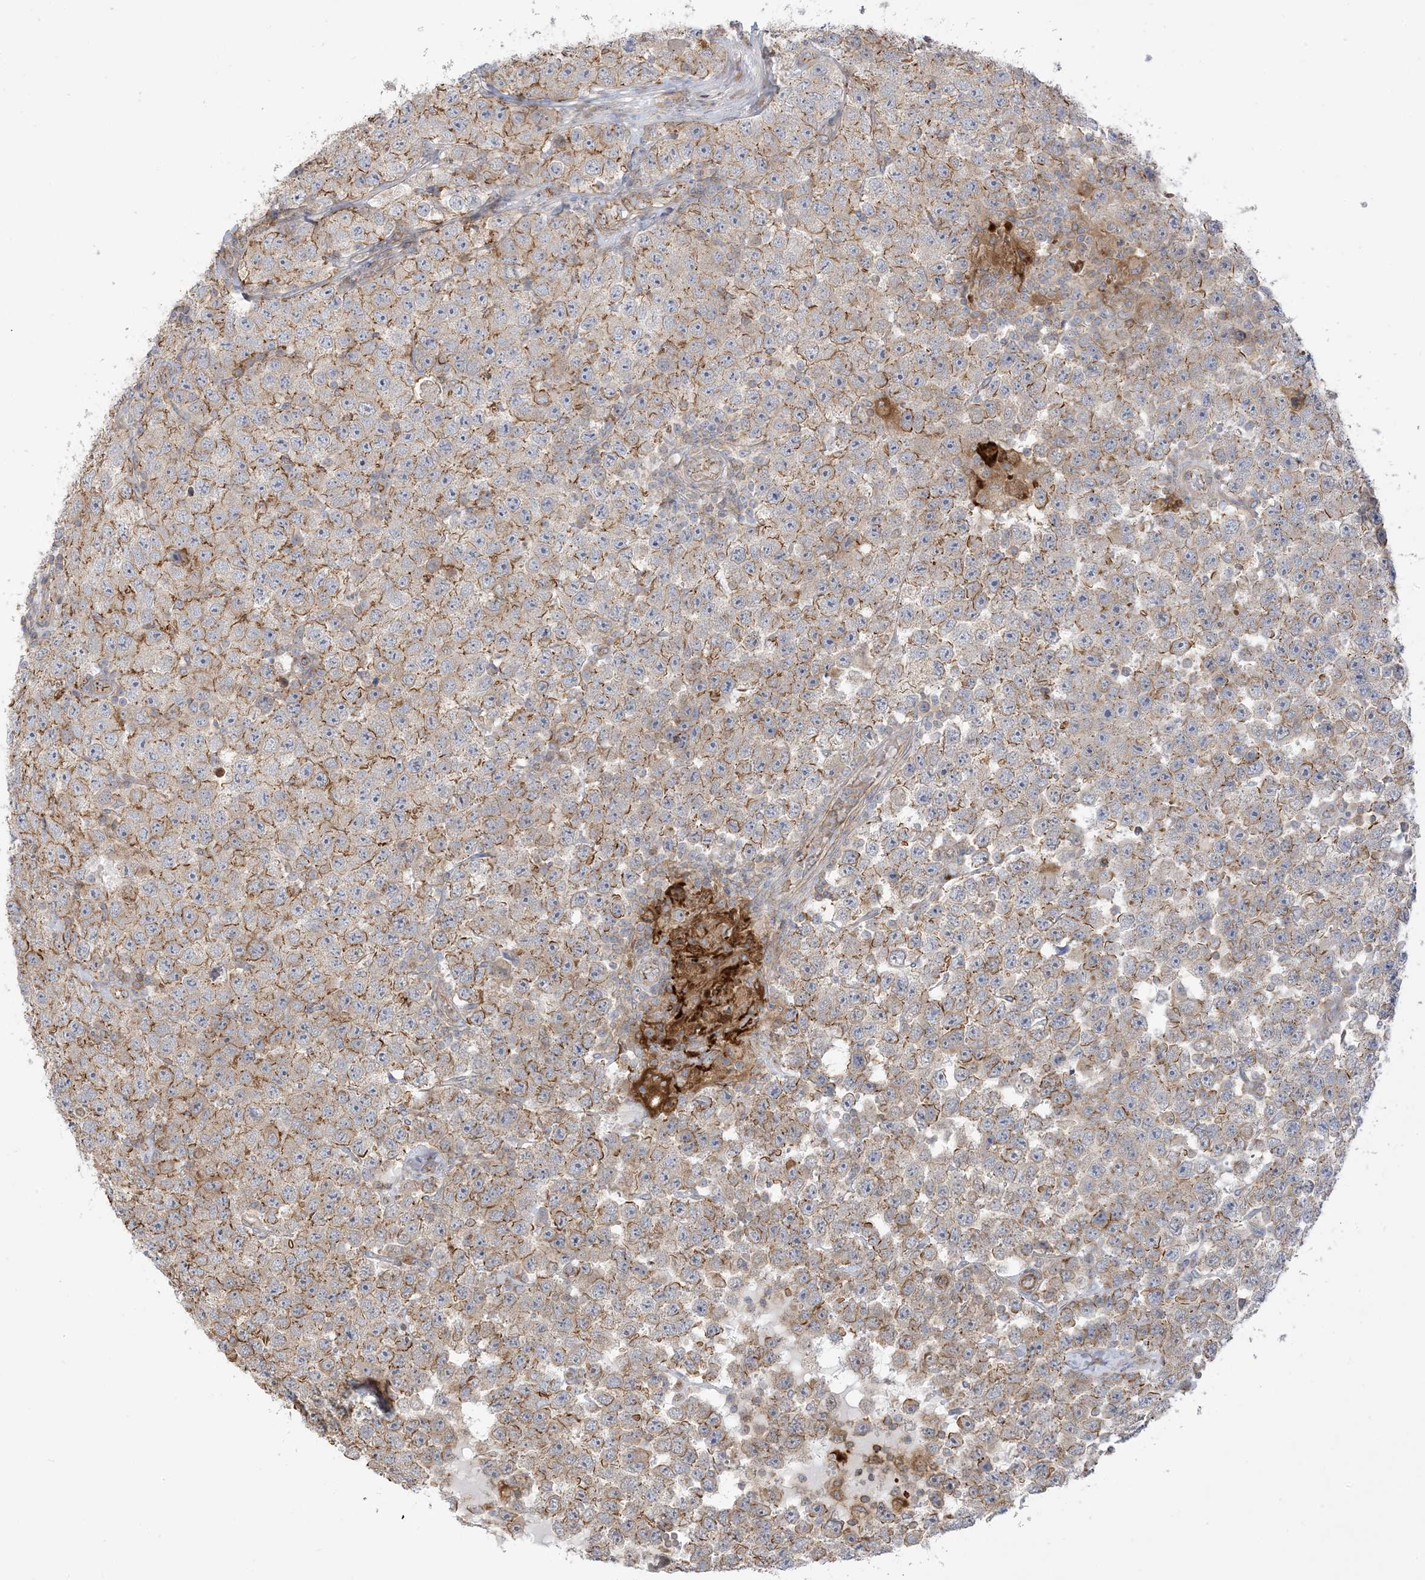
{"staining": {"intensity": "moderate", "quantity": "25%-75%", "location": "cytoplasmic/membranous"}, "tissue": "testis cancer", "cell_type": "Tumor cells", "image_type": "cancer", "snomed": [{"axis": "morphology", "description": "Seminoma, NOS"}, {"axis": "topography", "description": "Testis"}], "caption": "Tumor cells show moderate cytoplasmic/membranous positivity in approximately 25%-75% of cells in testis cancer. The protein is shown in brown color, while the nuclei are stained blue.", "gene": "ICMT", "patient": {"sex": "male", "age": 28}}